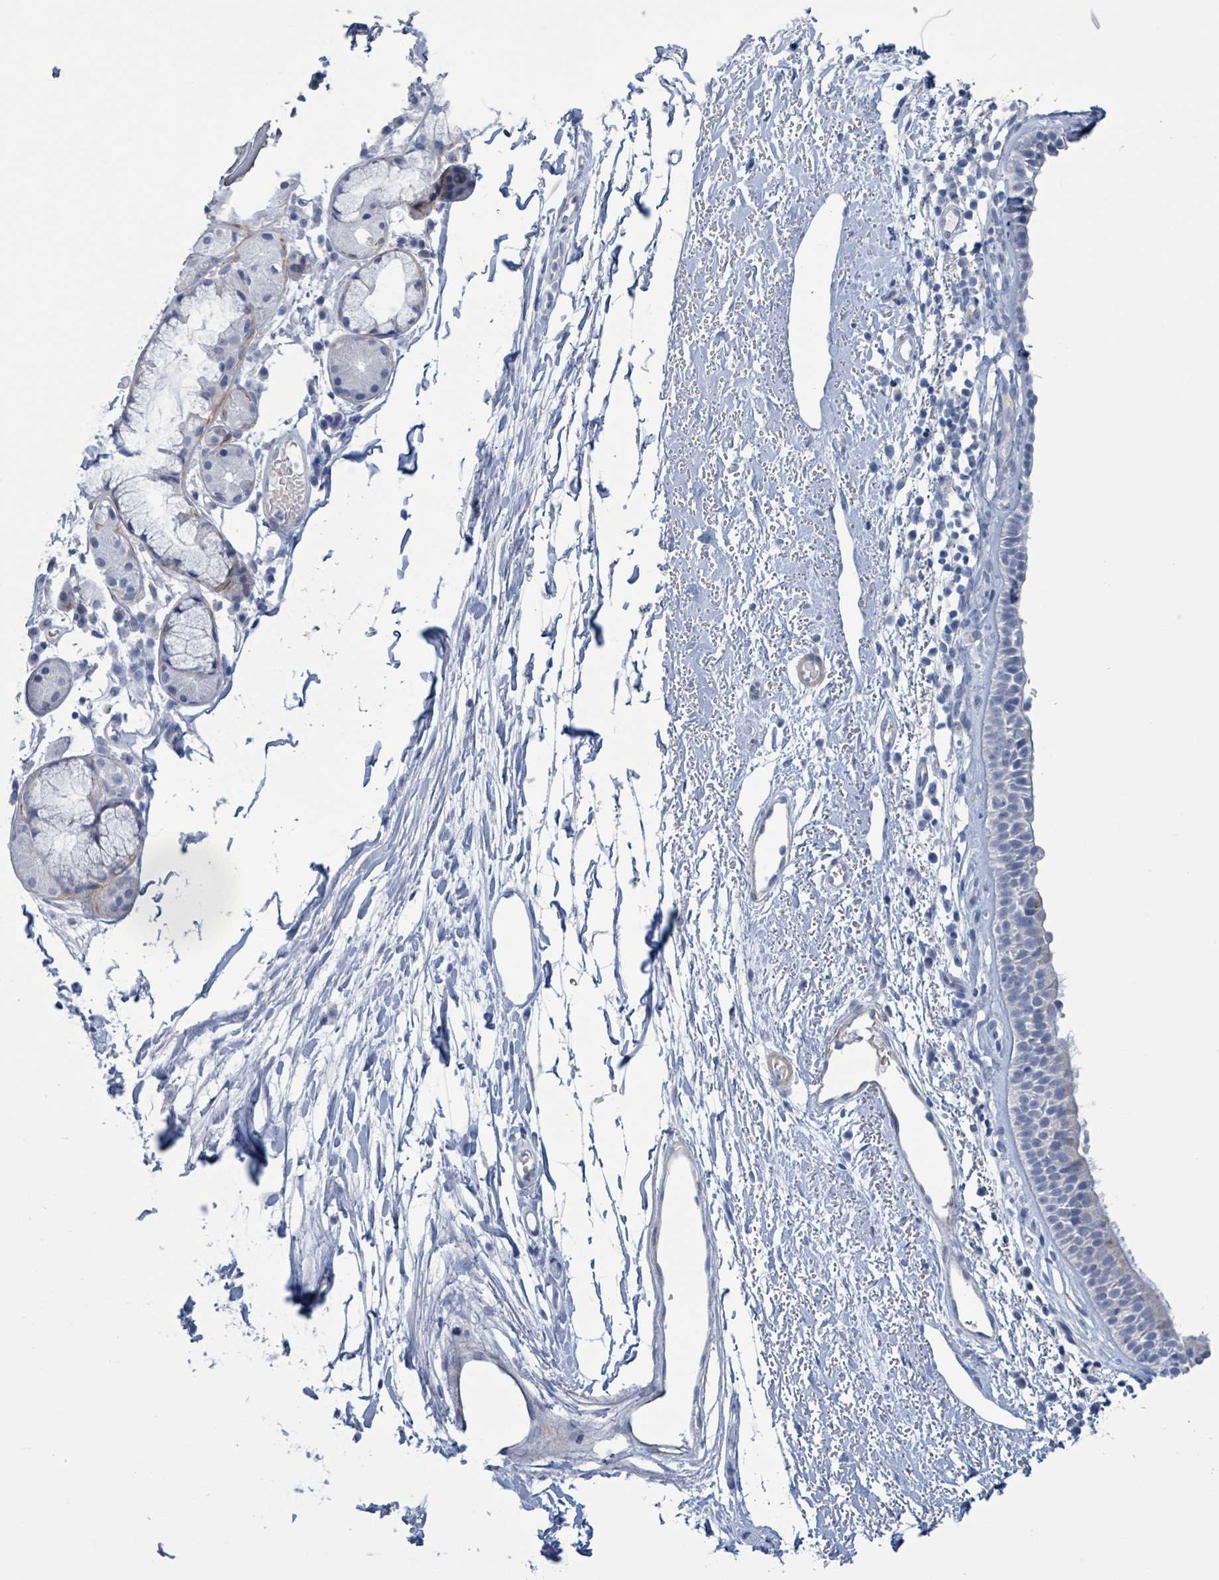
{"staining": {"intensity": "negative", "quantity": "none", "location": "none"}, "tissue": "nasopharynx", "cell_type": "Respiratory epithelial cells", "image_type": "normal", "snomed": [{"axis": "morphology", "description": "Normal tissue, NOS"}, {"axis": "topography", "description": "Cartilage tissue"}, {"axis": "topography", "description": "Nasopharynx"}], "caption": "An IHC micrograph of normal nasopharynx is shown. There is no staining in respiratory epithelial cells of nasopharynx.", "gene": "PKLR", "patient": {"sex": "male", "age": 56}}